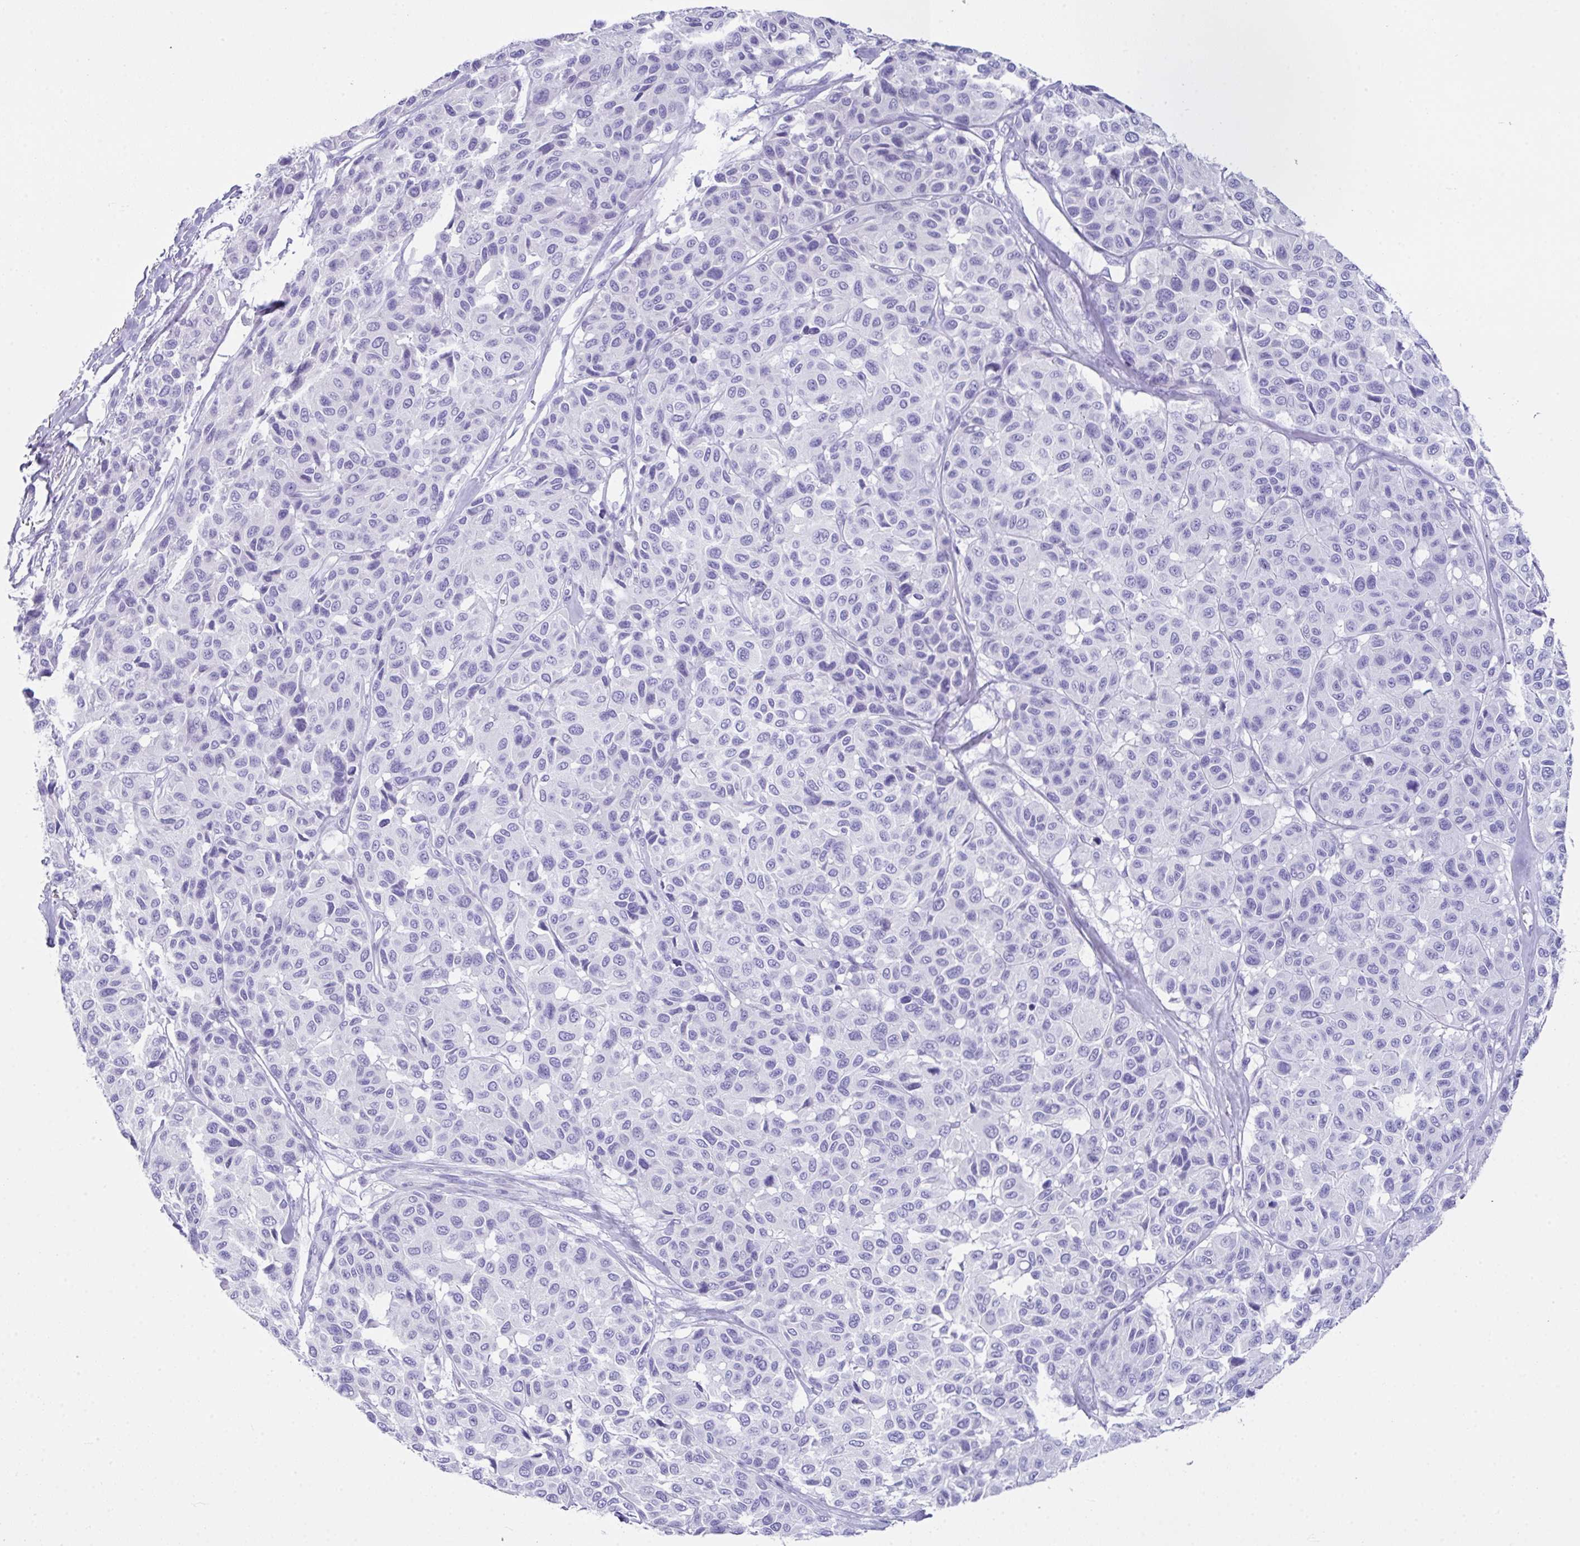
{"staining": {"intensity": "negative", "quantity": "none", "location": "none"}, "tissue": "melanoma", "cell_type": "Tumor cells", "image_type": "cancer", "snomed": [{"axis": "morphology", "description": "Malignant melanoma, NOS"}, {"axis": "topography", "description": "Skin"}], "caption": "Immunohistochemistry histopathology image of human melanoma stained for a protein (brown), which reveals no expression in tumor cells.", "gene": "LGALS4", "patient": {"sex": "female", "age": 66}}